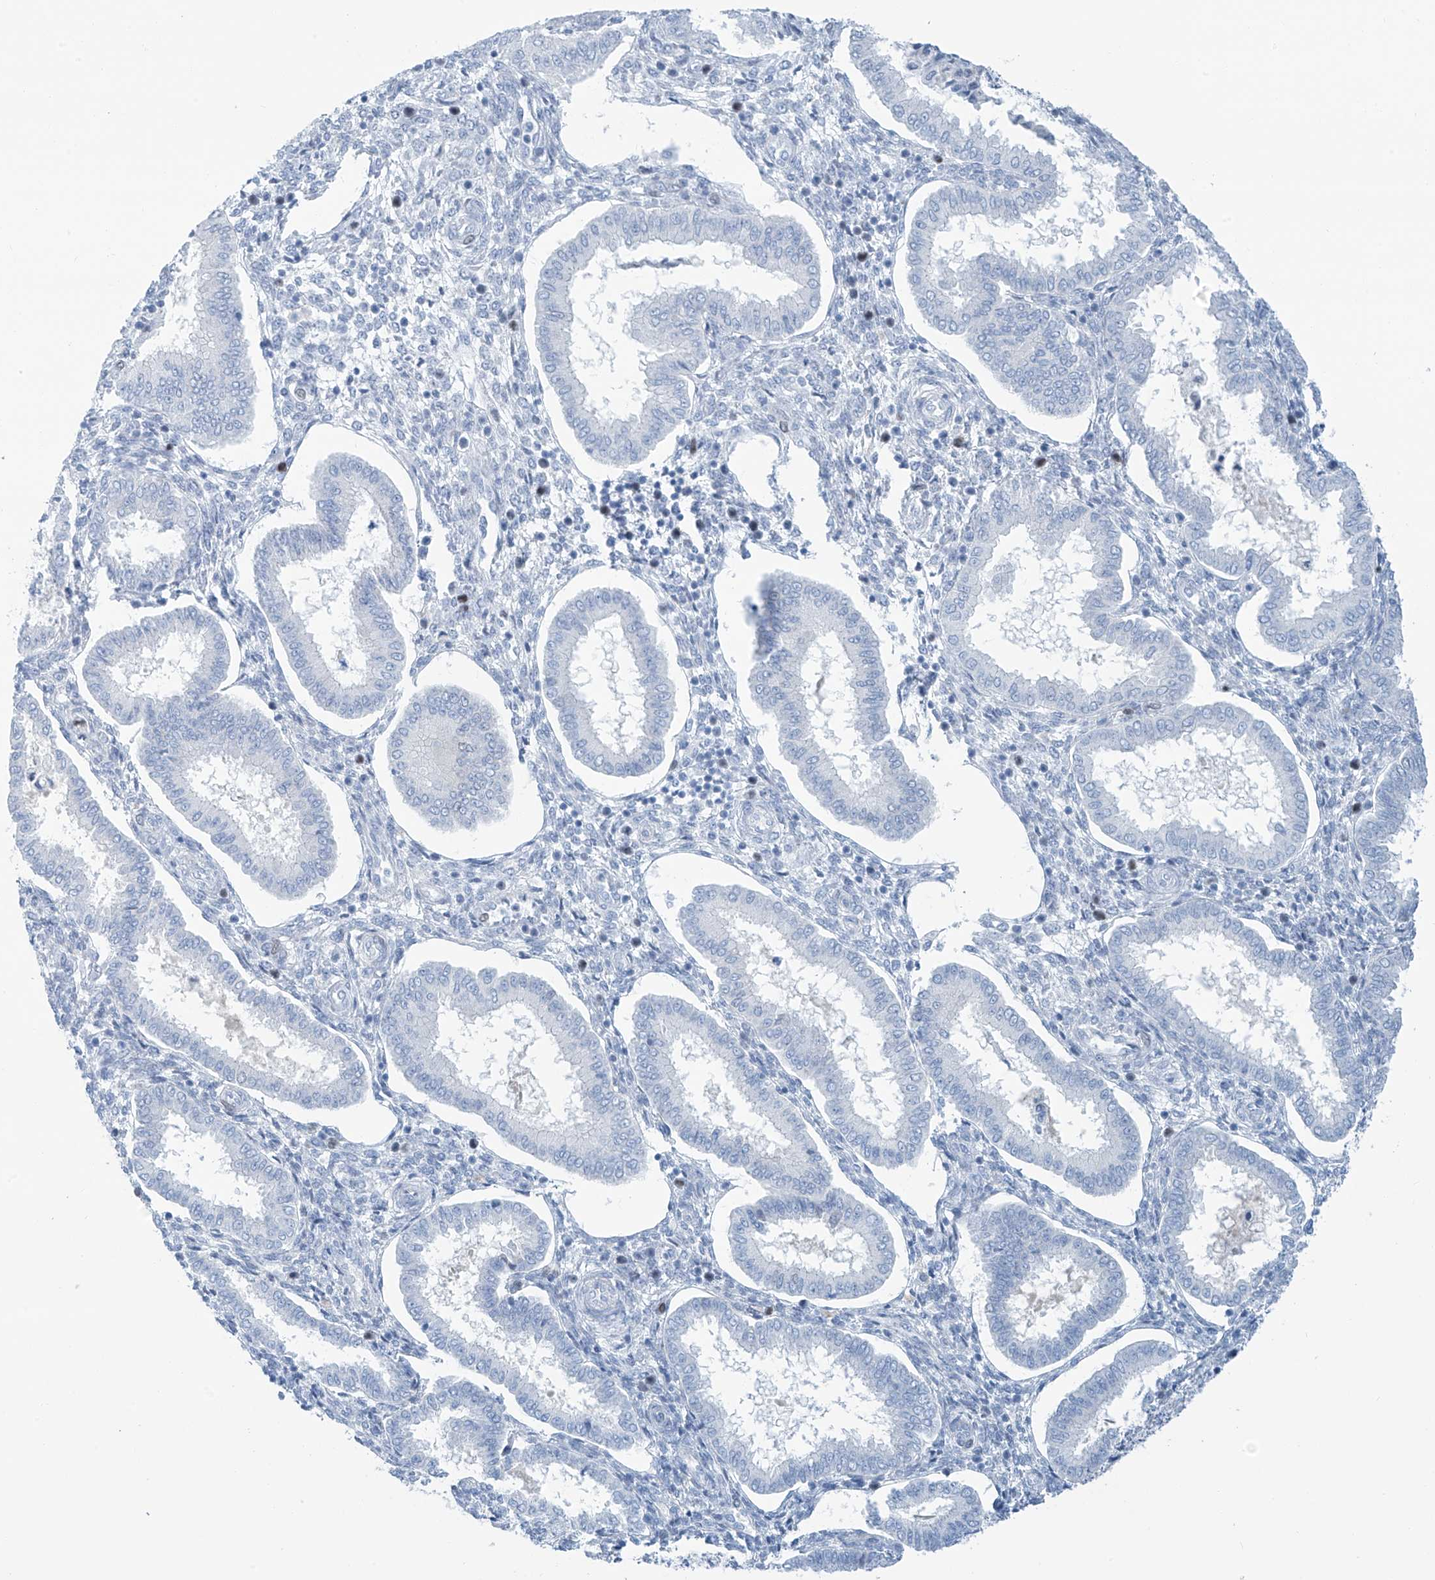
{"staining": {"intensity": "negative", "quantity": "none", "location": "none"}, "tissue": "endometrium", "cell_type": "Cells in endometrial stroma", "image_type": "normal", "snomed": [{"axis": "morphology", "description": "Normal tissue, NOS"}, {"axis": "topography", "description": "Endometrium"}], "caption": "DAB (3,3'-diaminobenzidine) immunohistochemical staining of unremarkable endometrium exhibits no significant expression in cells in endometrial stroma.", "gene": "SGO2", "patient": {"sex": "female", "age": 24}}